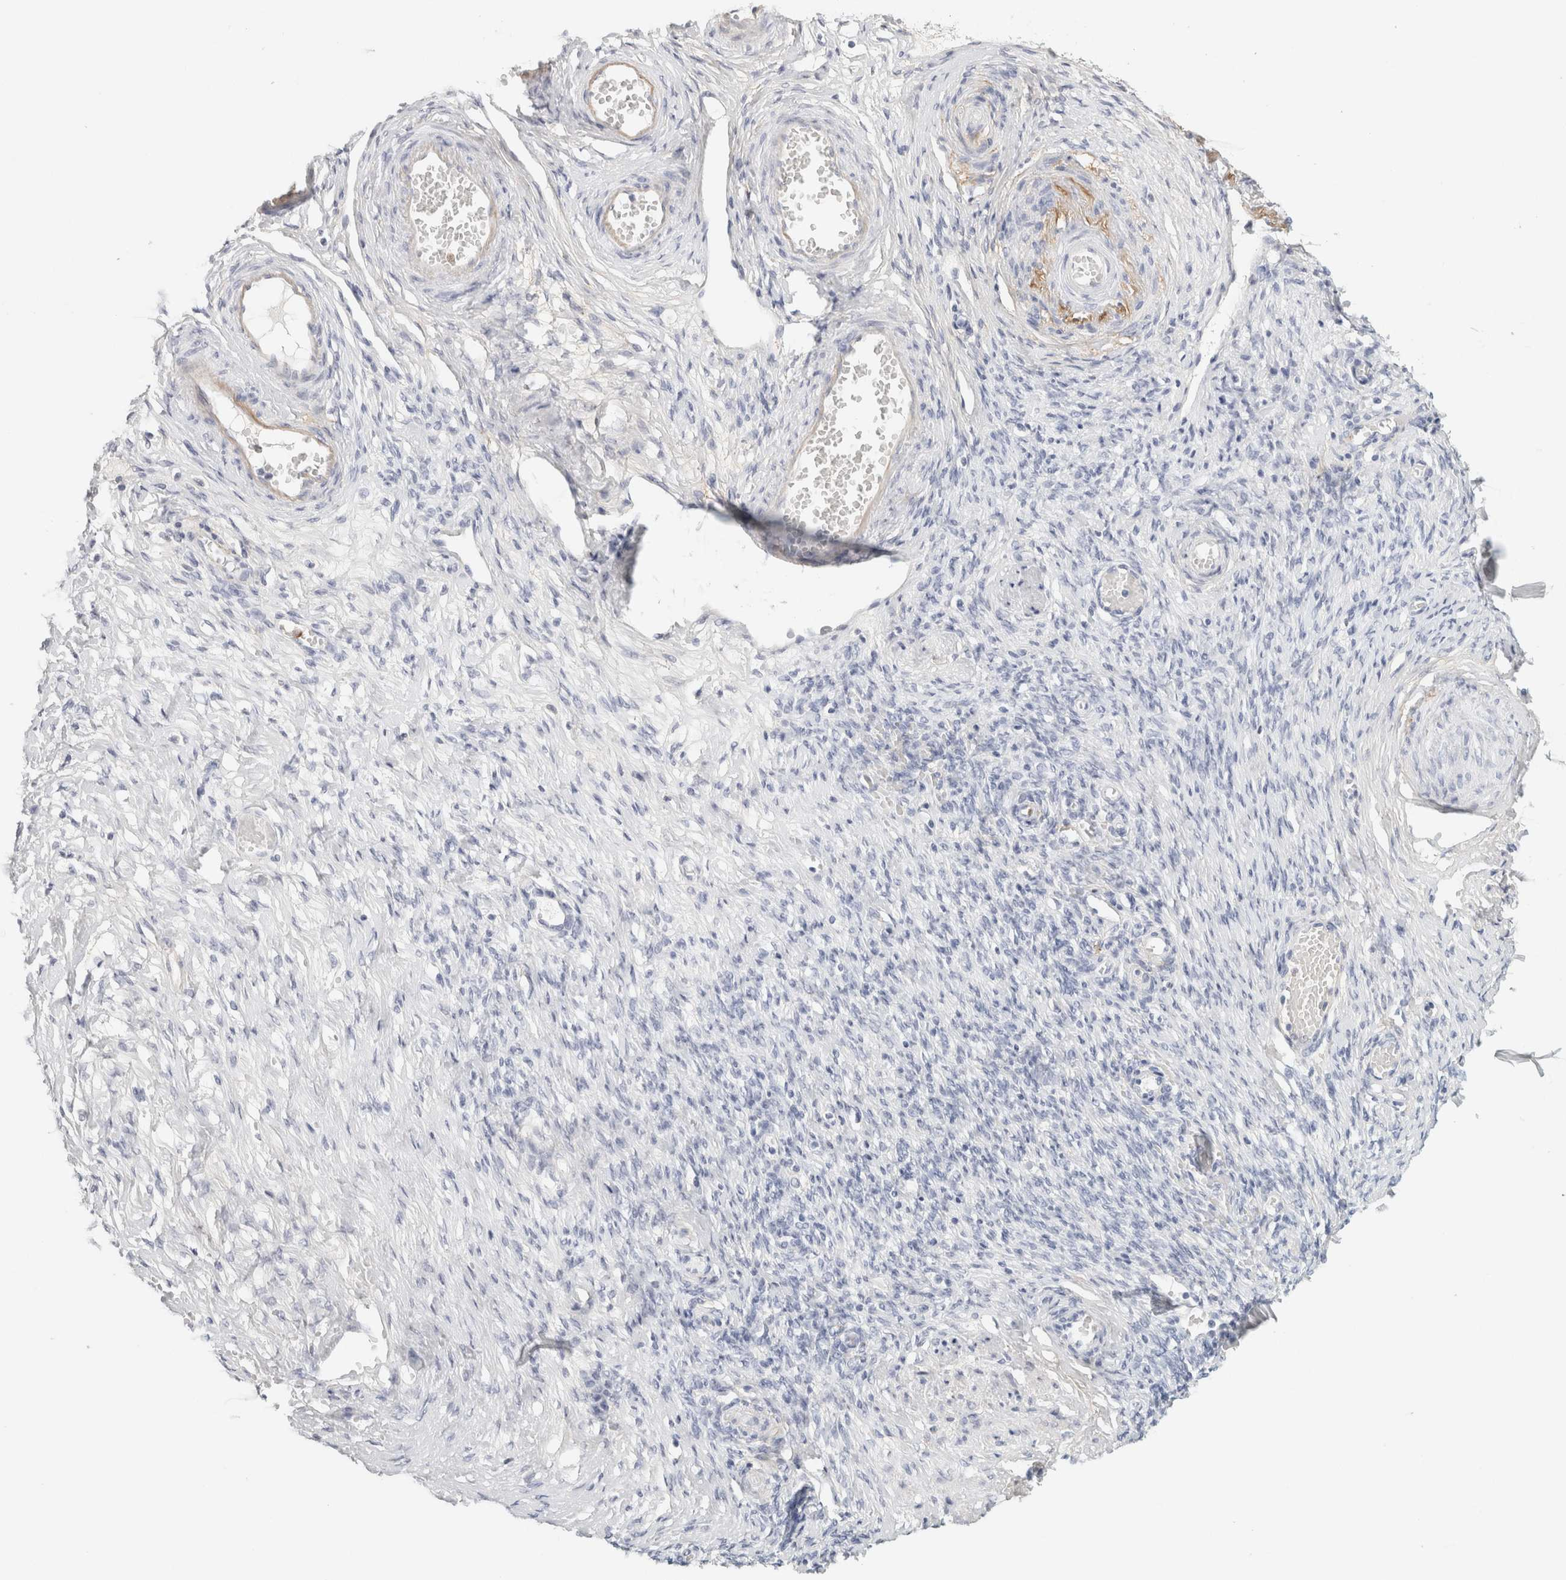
{"staining": {"intensity": "negative", "quantity": "none", "location": "none"}, "tissue": "adipose tissue", "cell_type": "Adipocytes", "image_type": "normal", "snomed": [{"axis": "morphology", "description": "Normal tissue, NOS"}, {"axis": "topography", "description": "Vascular tissue"}, {"axis": "topography", "description": "Fallopian tube"}, {"axis": "topography", "description": "Ovary"}], "caption": "Immunohistochemistry photomicrograph of benign adipose tissue stained for a protein (brown), which exhibits no expression in adipocytes. The staining is performed using DAB brown chromogen with nuclei counter-stained in using hematoxylin.", "gene": "FGL2", "patient": {"sex": "female", "age": 67}}